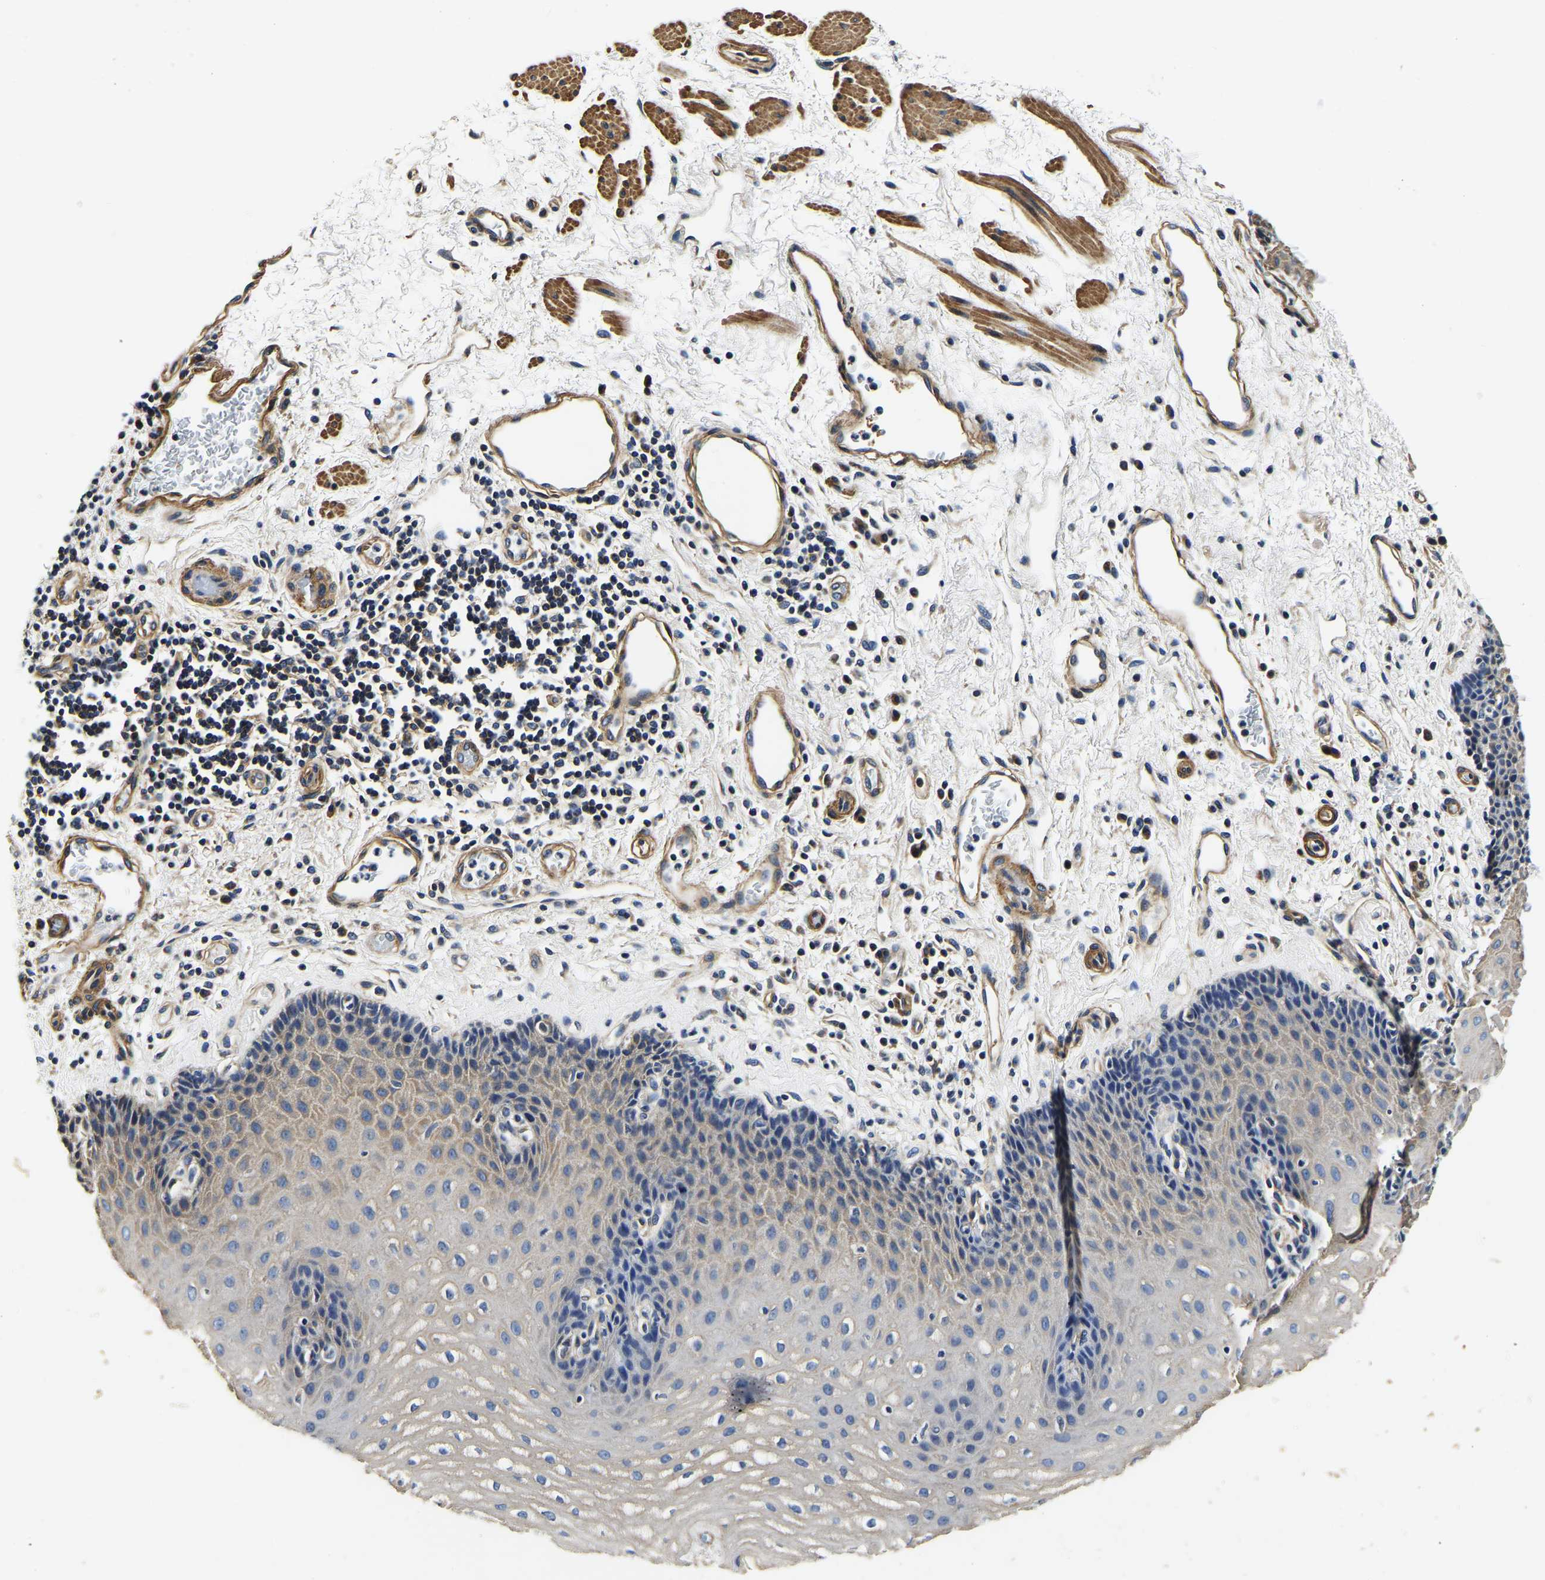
{"staining": {"intensity": "weak", "quantity": "25%-75%", "location": "cytoplasmic/membranous"}, "tissue": "esophagus", "cell_type": "Squamous epithelial cells", "image_type": "normal", "snomed": [{"axis": "morphology", "description": "Normal tissue, NOS"}, {"axis": "topography", "description": "Esophagus"}], "caption": "Immunohistochemistry photomicrograph of benign esophagus: esophagus stained using IHC shows low levels of weak protein expression localized specifically in the cytoplasmic/membranous of squamous epithelial cells, appearing as a cytoplasmic/membranous brown color.", "gene": "KCTD17", "patient": {"sex": "male", "age": 54}}